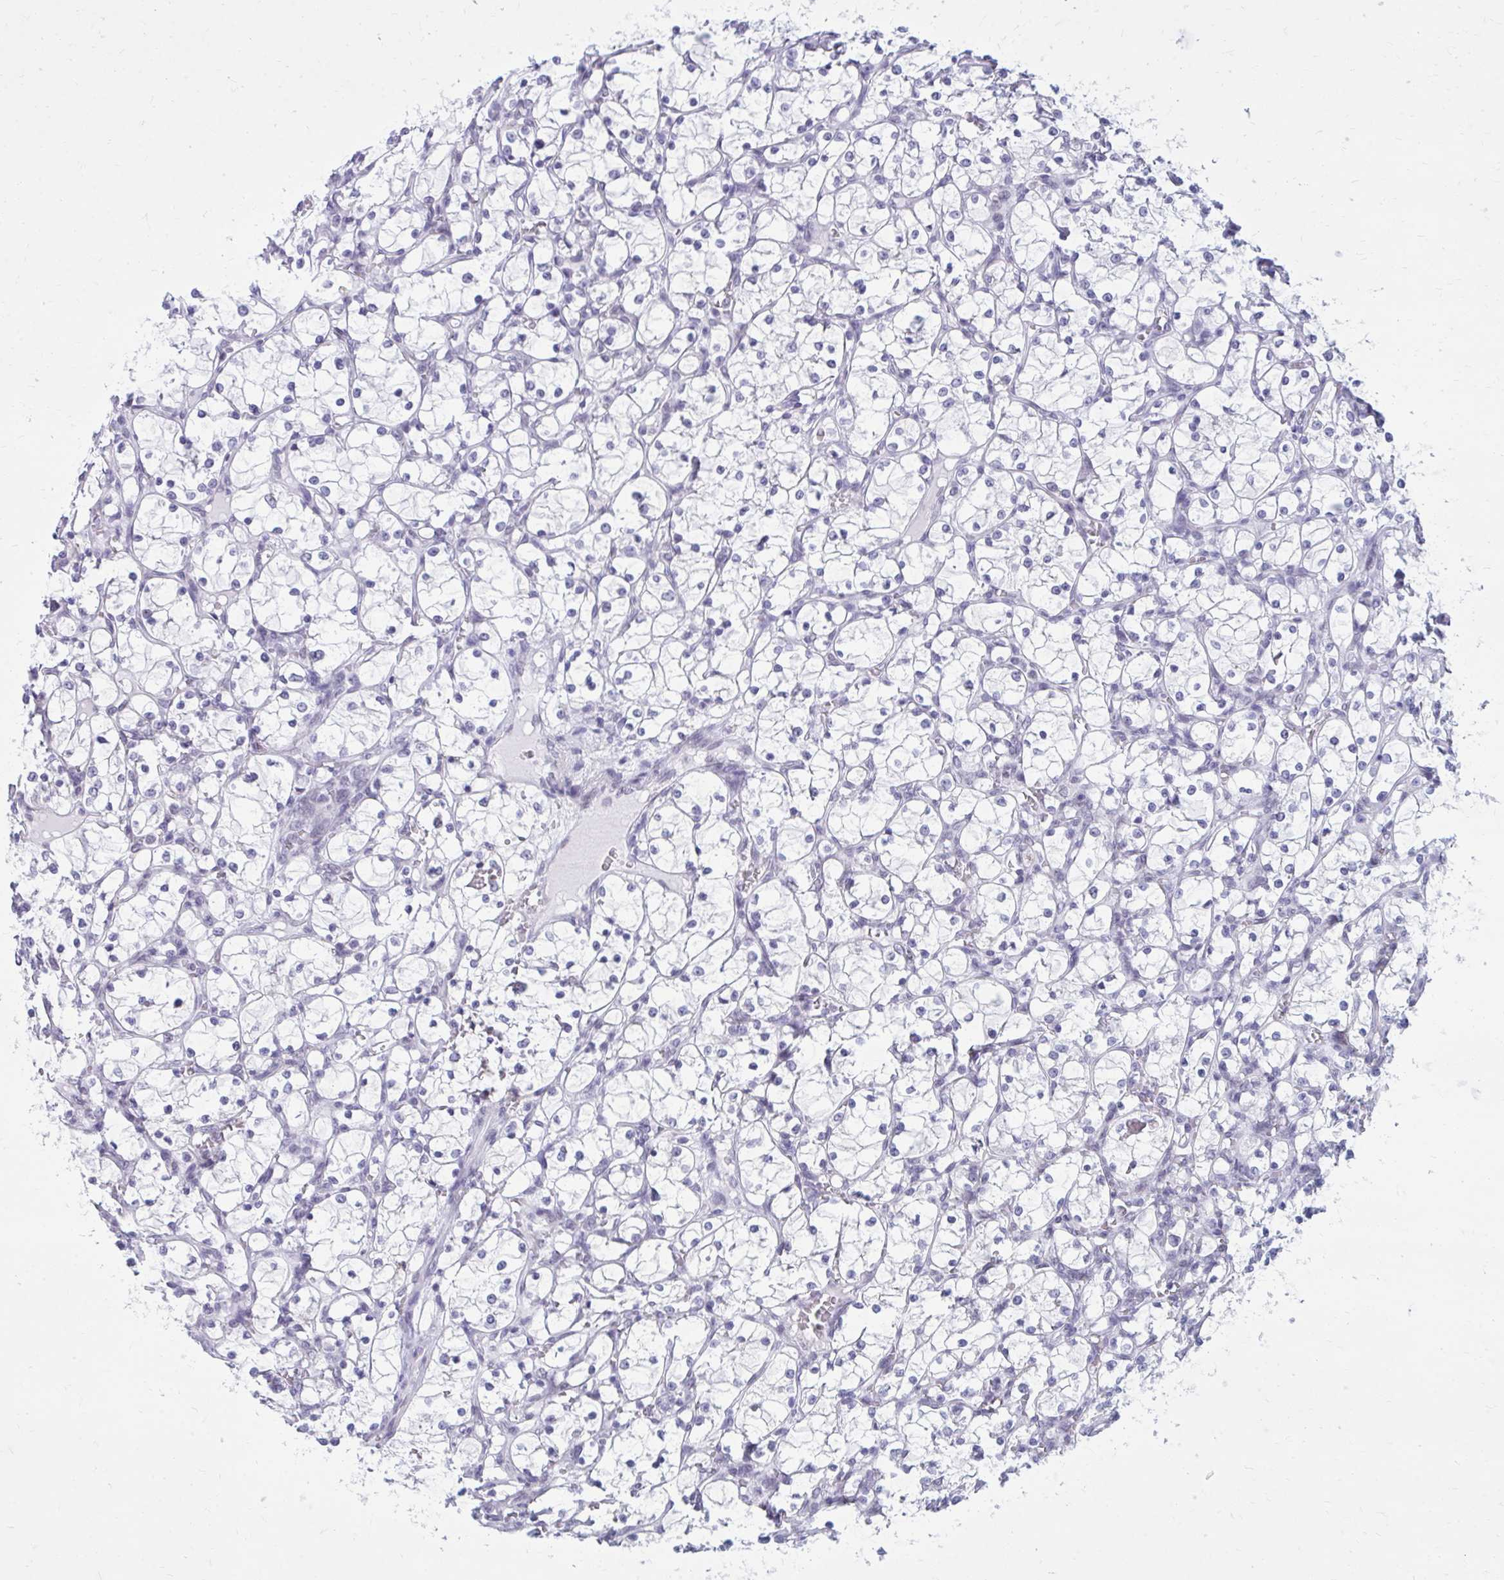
{"staining": {"intensity": "negative", "quantity": "none", "location": "none"}, "tissue": "renal cancer", "cell_type": "Tumor cells", "image_type": "cancer", "snomed": [{"axis": "morphology", "description": "Adenocarcinoma, NOS"}, {"axis": "topography", "description": "Kidney"}], "caption": "Immunohistochemical staining of human renal cancer (adenocarcinoma) displays no significant expression in tumor cells.", "gene": "PROSER1", "patient": {"sex": "female", "age": 69}}